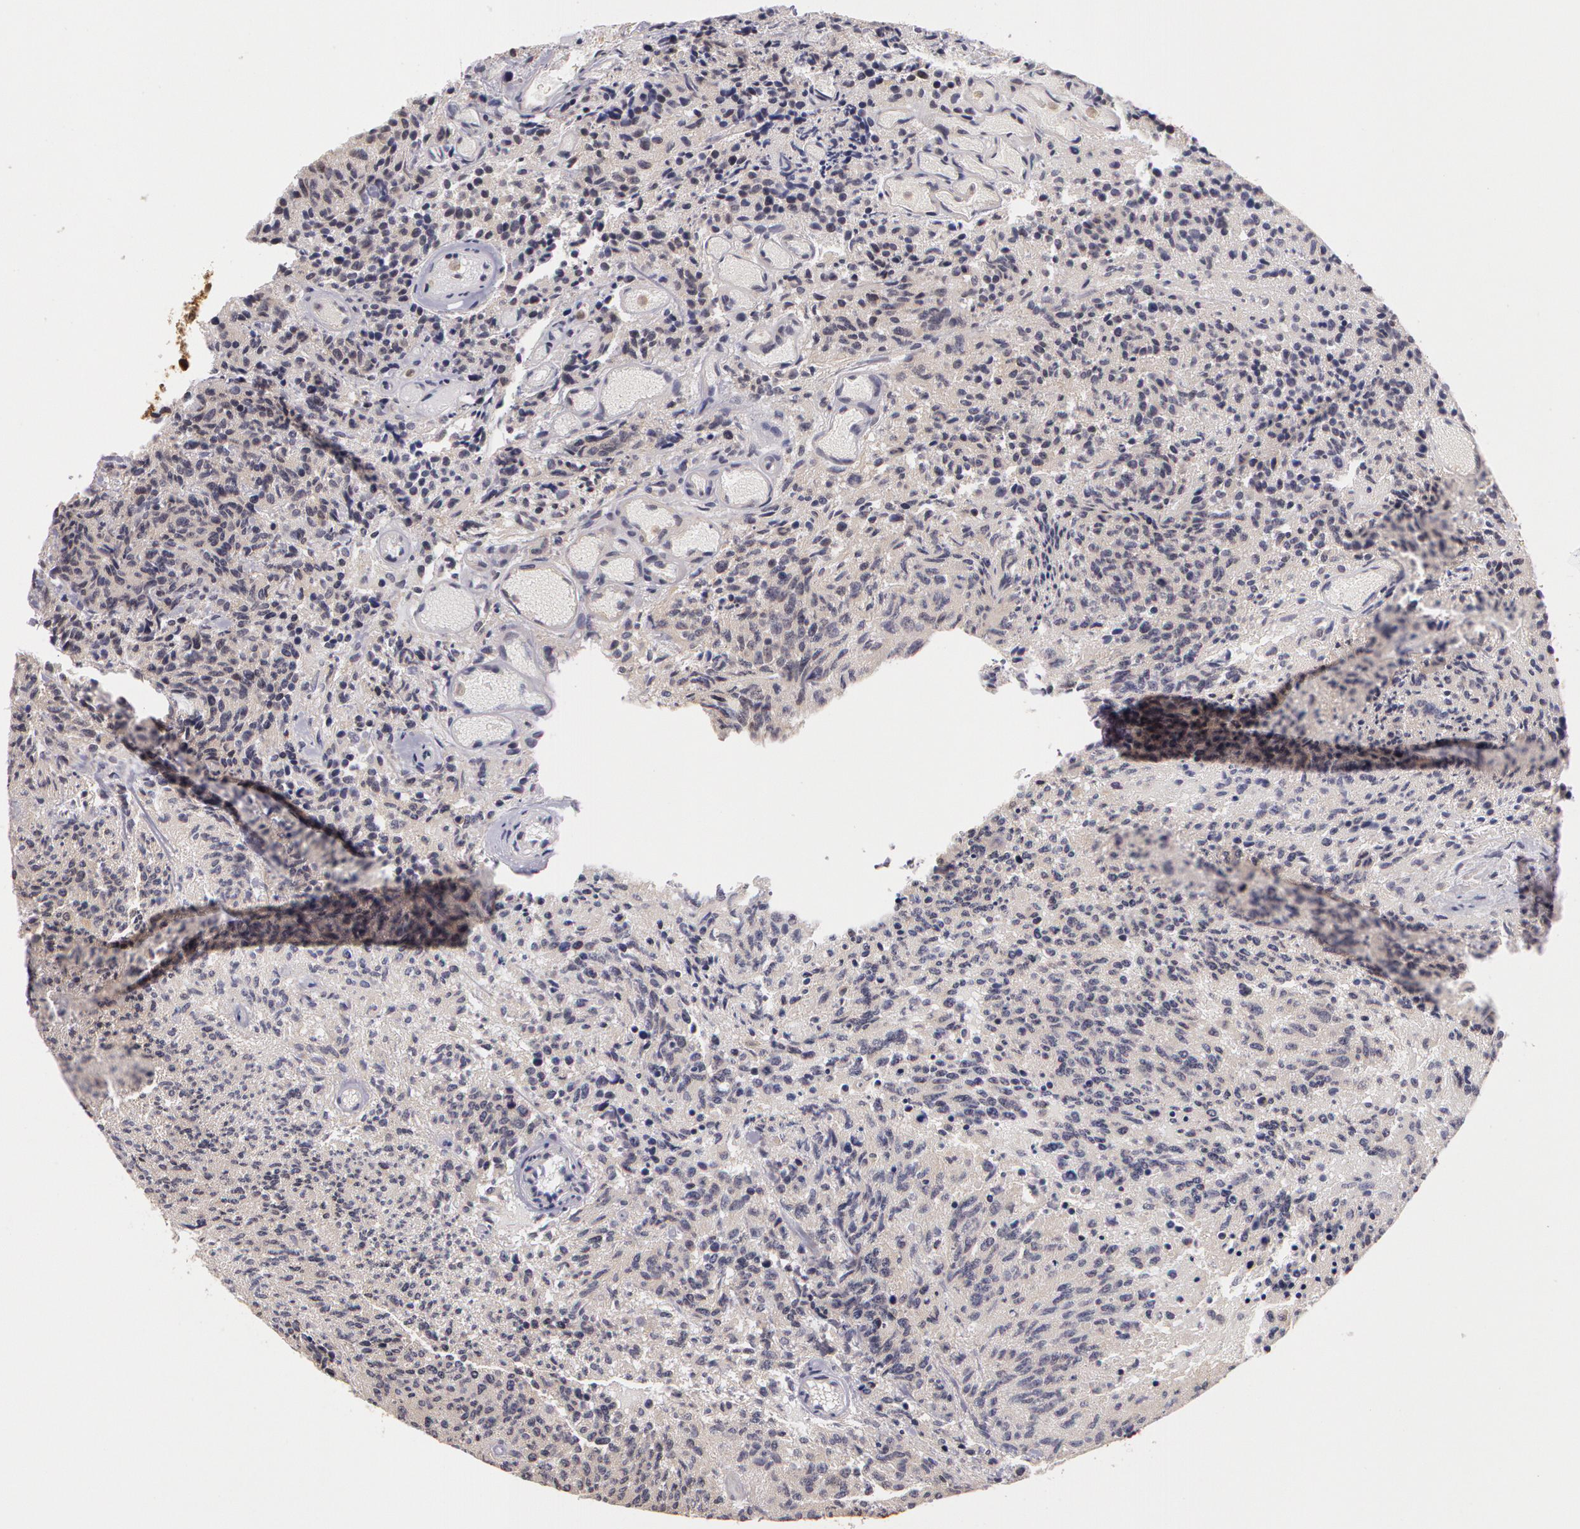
{"staining": {"intensity": "negative", "quantity": "none", "location": "none"}, "tissue": "glioma", "cell_type": "Tumor cells", "image_type": "cancer", "snomed": [{"axis": "morphology", "description": "Glioma, malignant, High grade"}, {"axis": "topography", "description": "Brain"}], "caption": "Immunohistochemistry (IHC) photomicrograph of neoplastic tissue: malignant glioma (high-grade) stained with DAB (3,3'-diaminobenzidine) reveals no significant protein staining in tumor cells.", "gene": "AHSA1", "patient": {"sex": "male", "age": 36}}